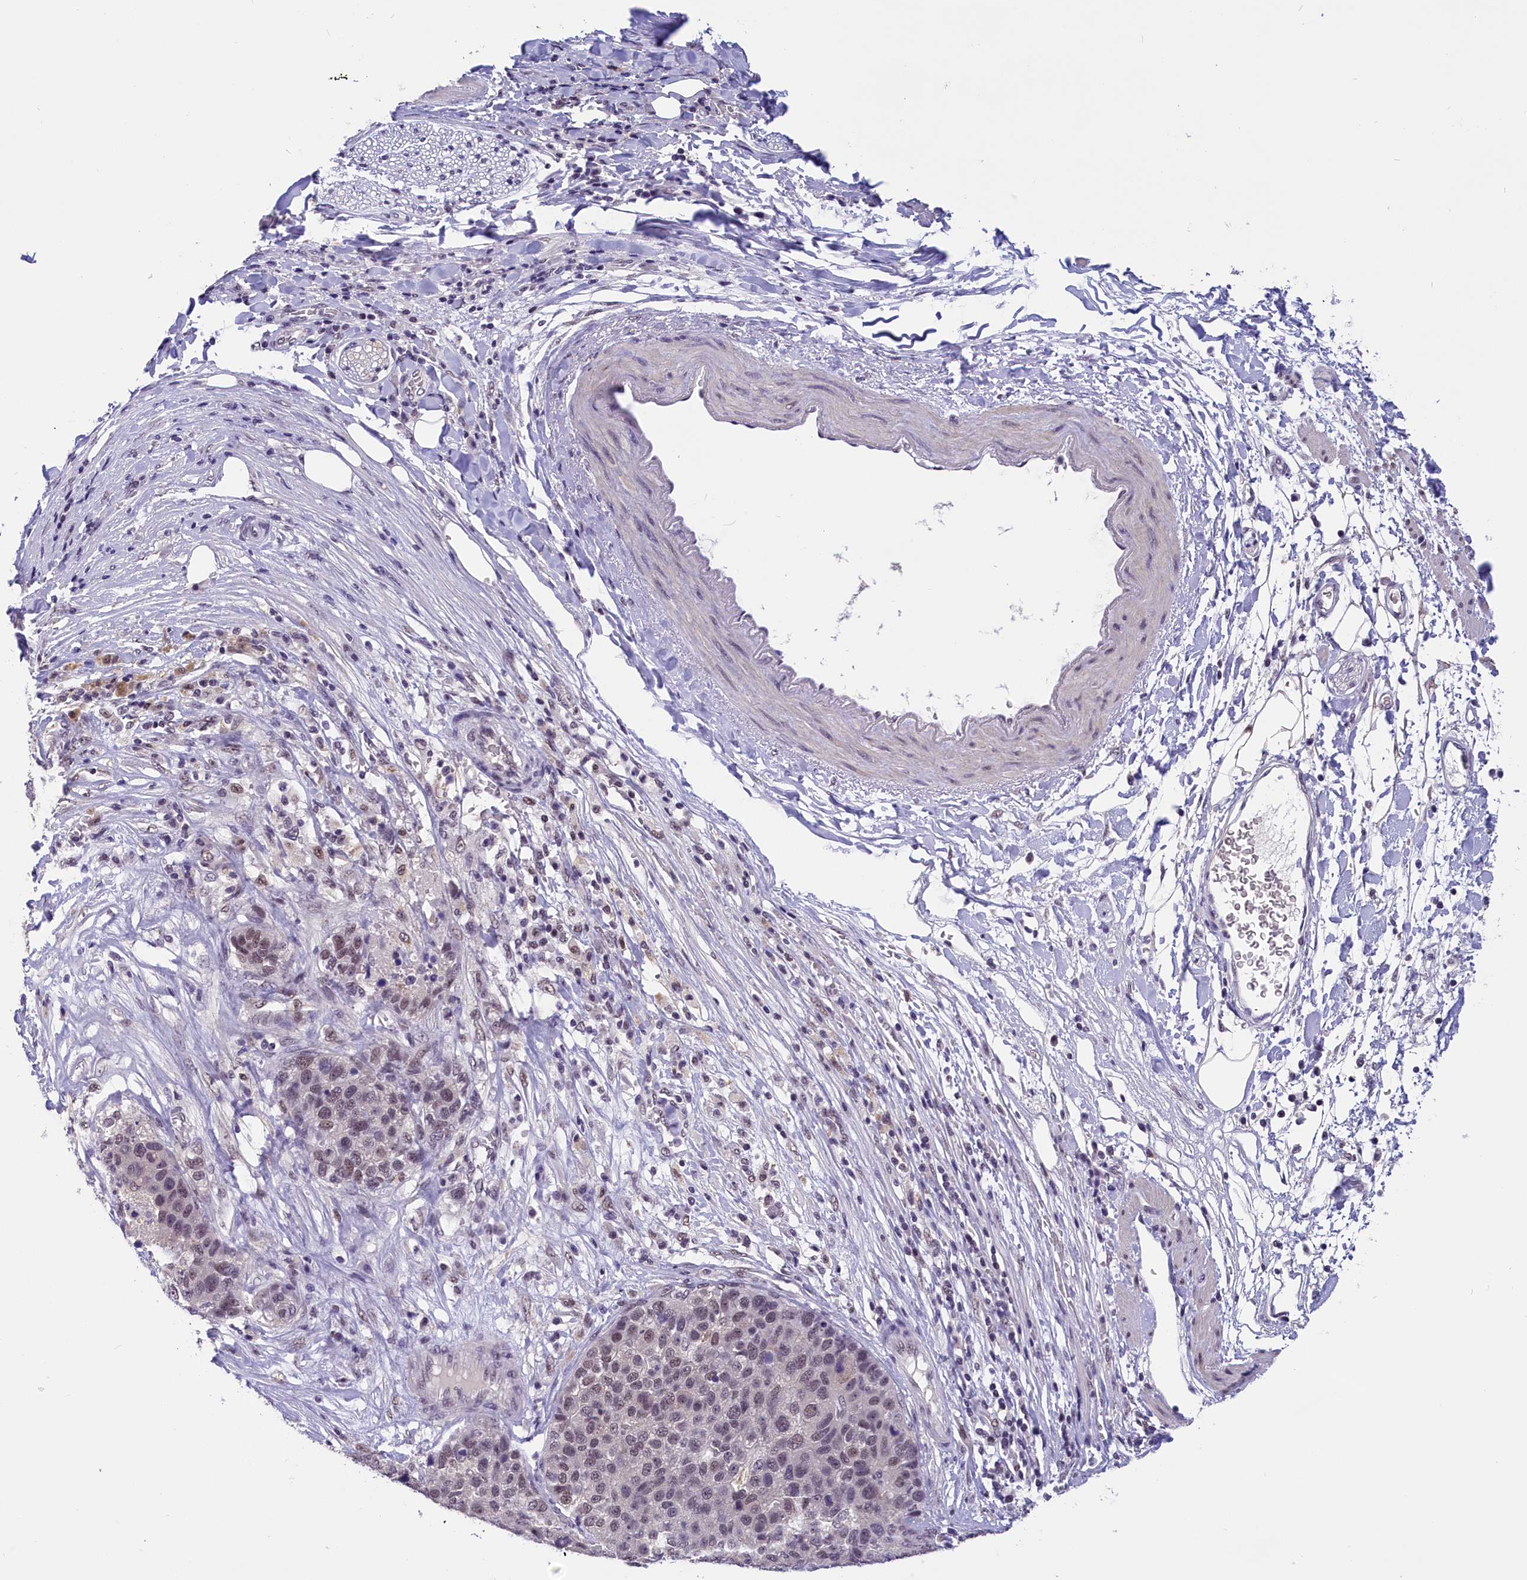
{"staining": {"intensity": "weak", "quantity": "25%-75%", "location": "nuclear"}, "tissue": "pancreatic cancer", "cell_type": "Tumor cells", "image_type": "cancer", "snomed": [{"axis": "morphology", "description": "Adenocarcinoma, NOS"}, {"axis": "topography", "description": "Pancreas"}], "caption": "Weak nuclear protein staining is seen in about 25%-75% of tumor cells in pancreatic adenocarcinoma. (IHC, brightfield microscopy, high magnification).", "gene": "ZC3H4", "patient": {"sex": "female", "age": 61}}